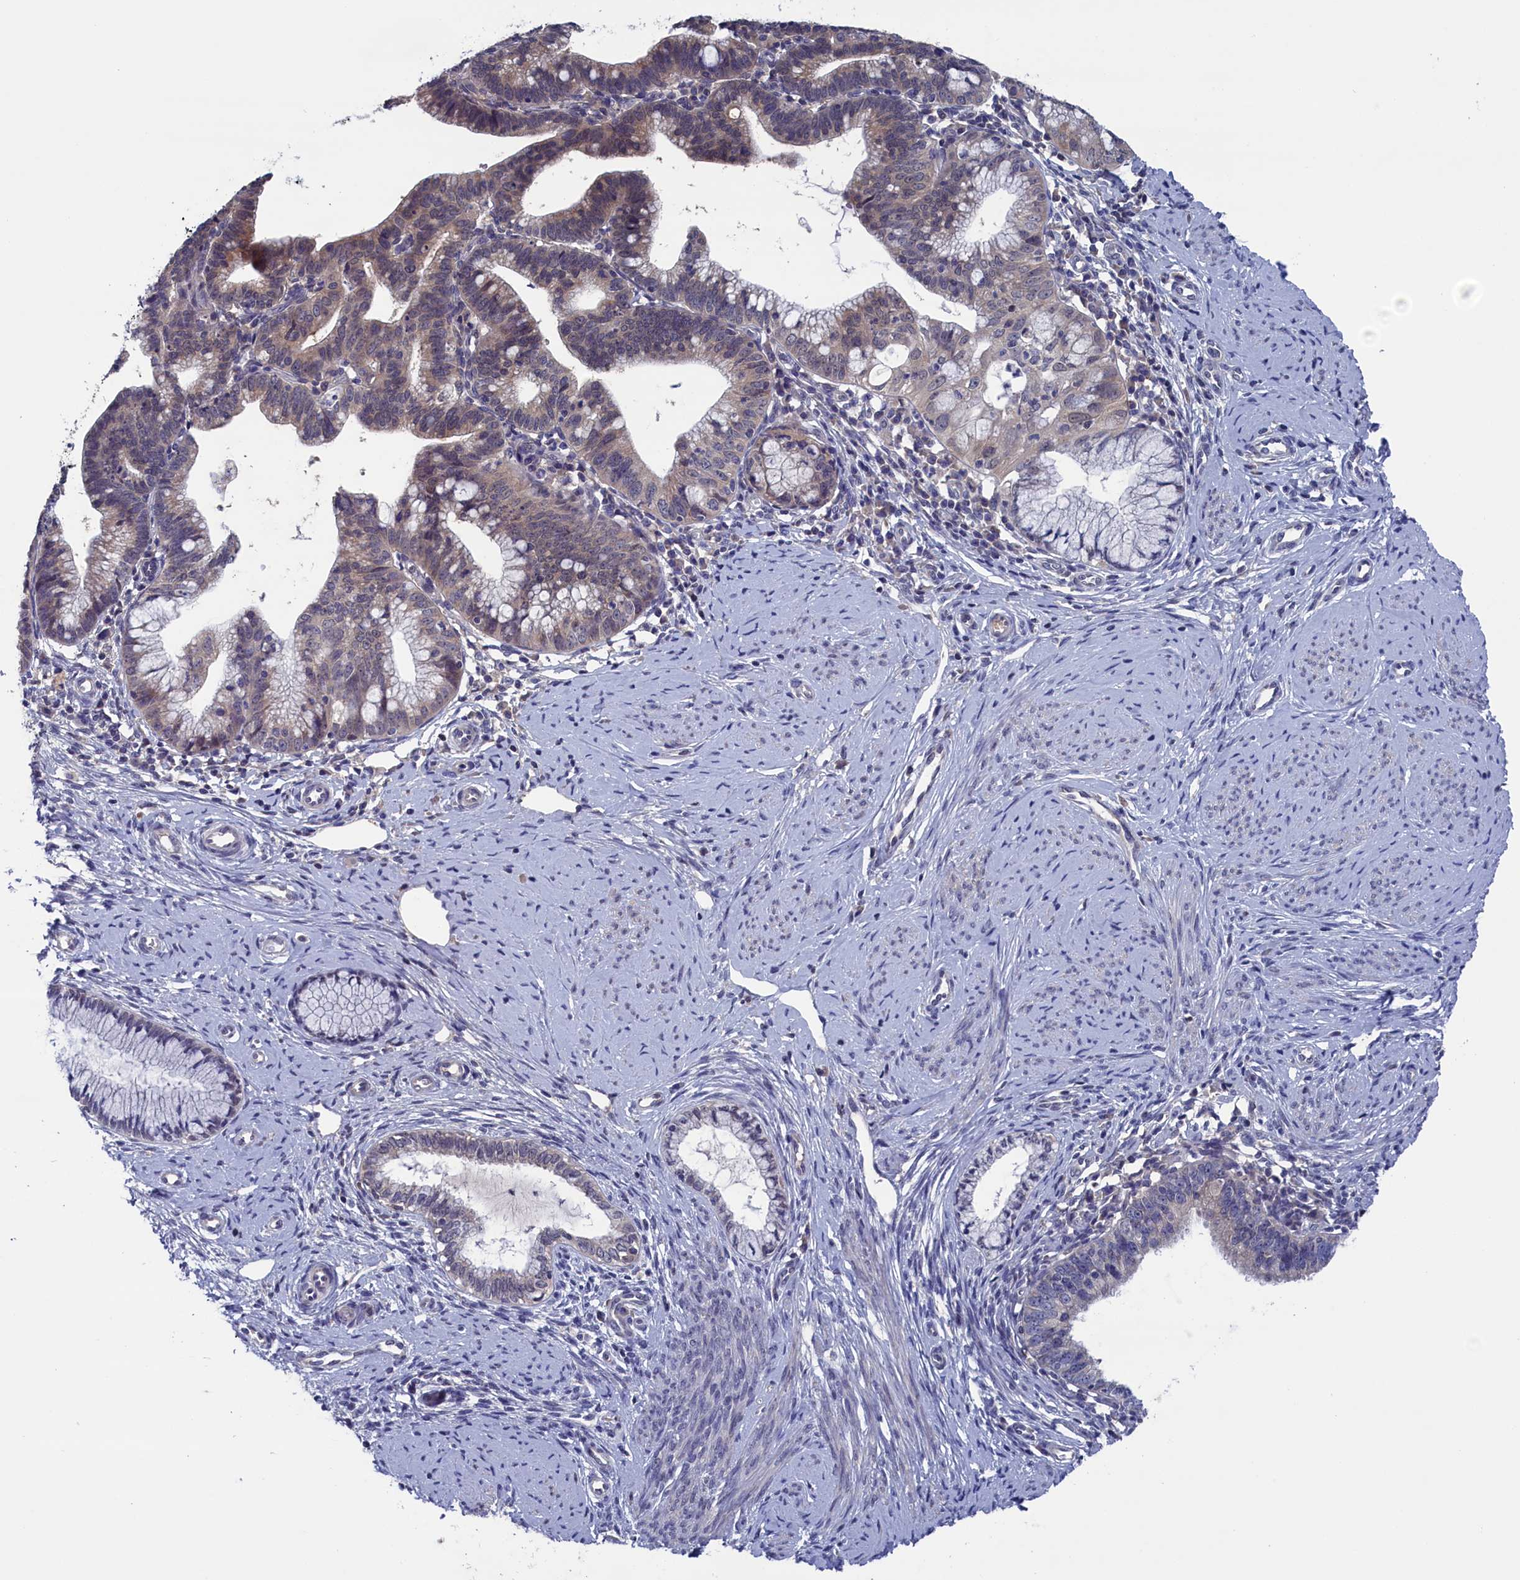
{"staining": {"intensity": "weak", "quantity": ">75%", "location": "cytoplasmic/membranous"}, "tissue": "cervical cancer", "cell_type": "Tumor cells", "image_type": "cancer", "snomed": [{"axis": "morphology", "description": "Adenocarcinoma, NOS"}, {"axis": "topography", "description": "Cervix"}], "caption": "Immunohistochemistry (IHC) of human cervical cancer (adenocarcinoma) shows low levels of weak cytoplasmic/membranous positivity in about >75% of tumor cells. (Stains: DAB in brown, nuclei in blue, Microscopy: brightfield microscopy at high magnification).", "gene": "SPATA13", "patient": {"sex": "female", "age": 36}}